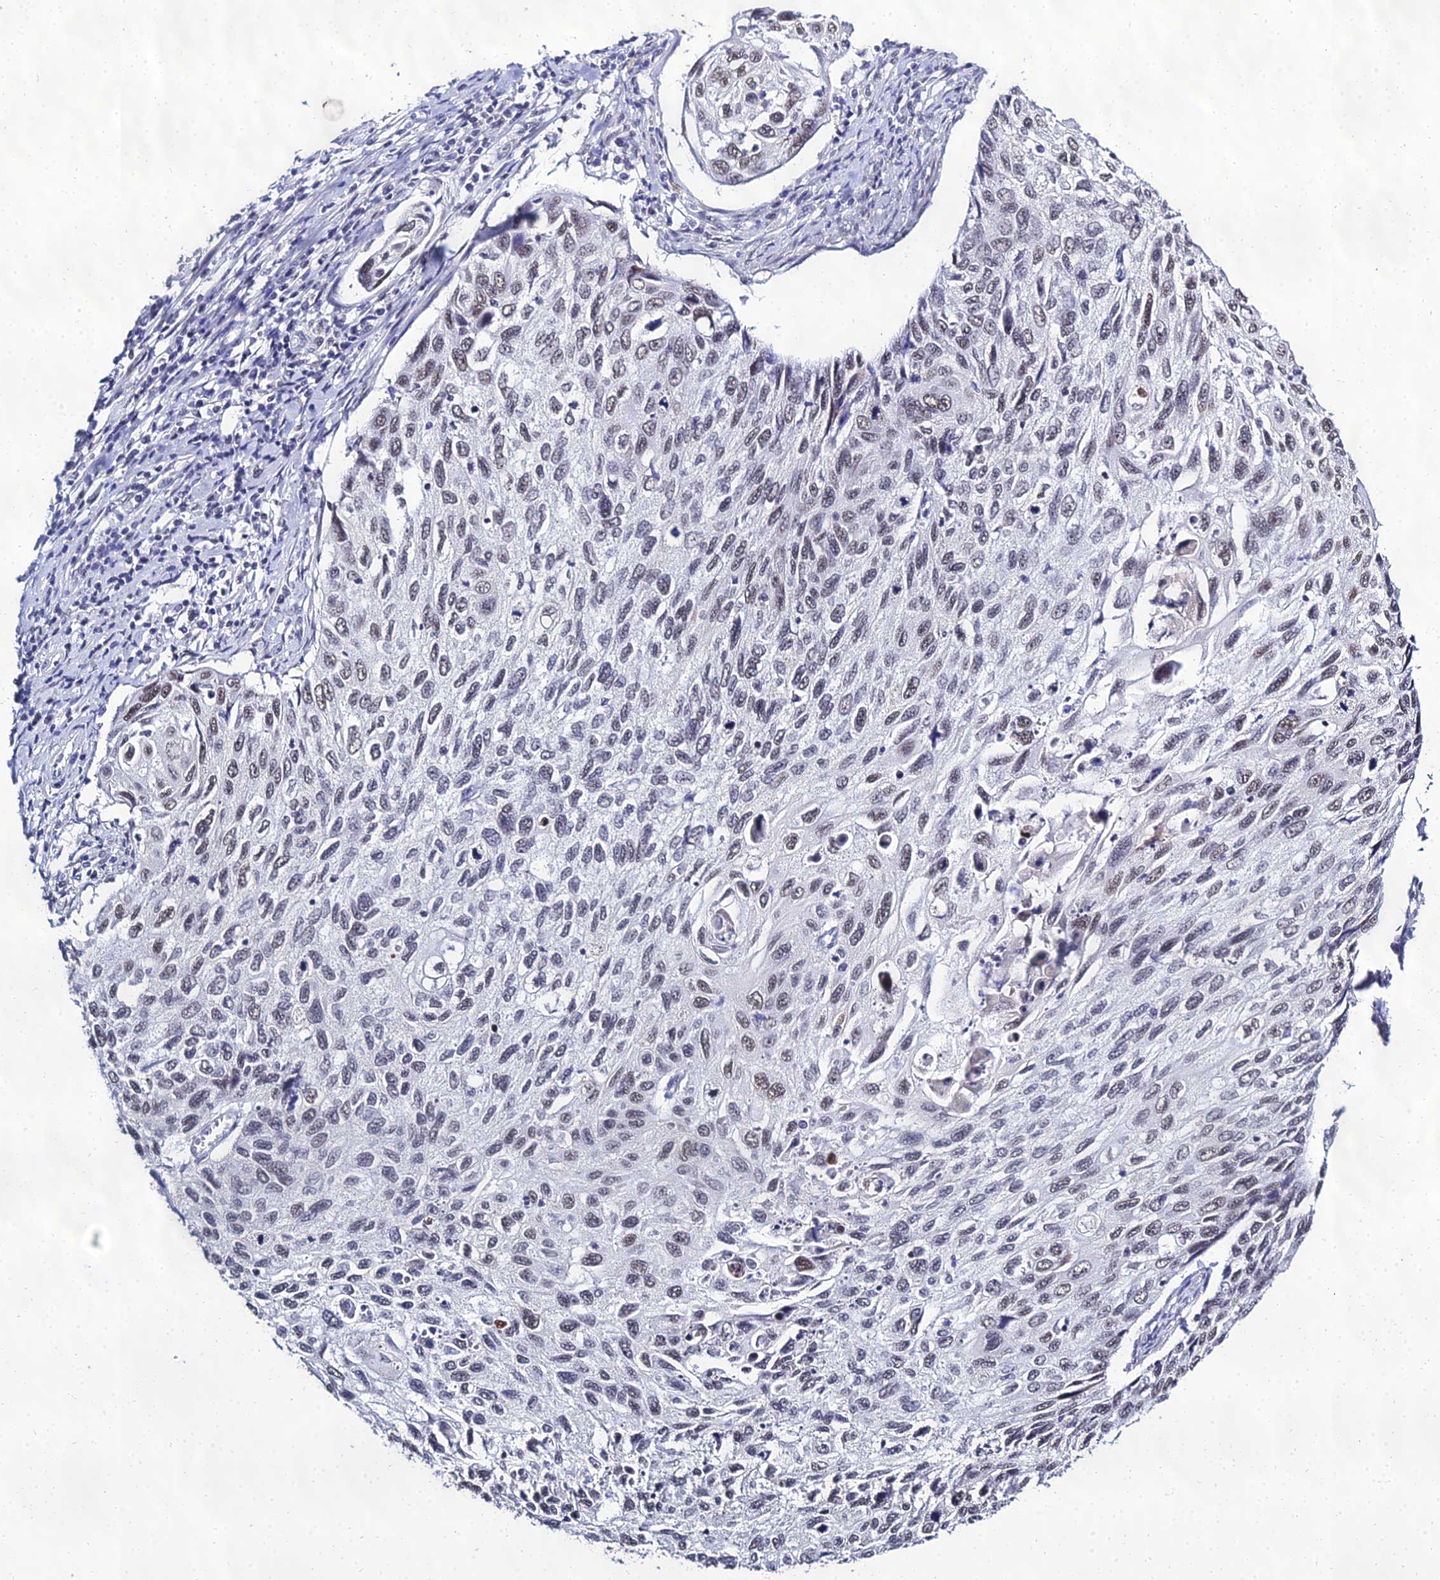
{"staining": {"intensity": "weak", "quantity": "25%-75%", "location": "nuclear"}, "tissue": "cervical cancer", "cell_type": "Tumor cells", "image_type": "cancer", "snomed": [{"axis": "morphology", "description": "Squamous cell carcinoma, NOS"}, {"axis": "topography", "description": "Cervix"}], "caption": "Weak nuclear positivity is present in approximately 25%-75% of tumor cells in cervical cancer. The protein of interest is stained brown, and the nuclei are stained in blue (DAB (3,3'-diaminobenzidine) IHC with brightfield microscopy, high magnification).", "gene": "PPP4R2", "patient": {"sex": "female", "age": 70}}